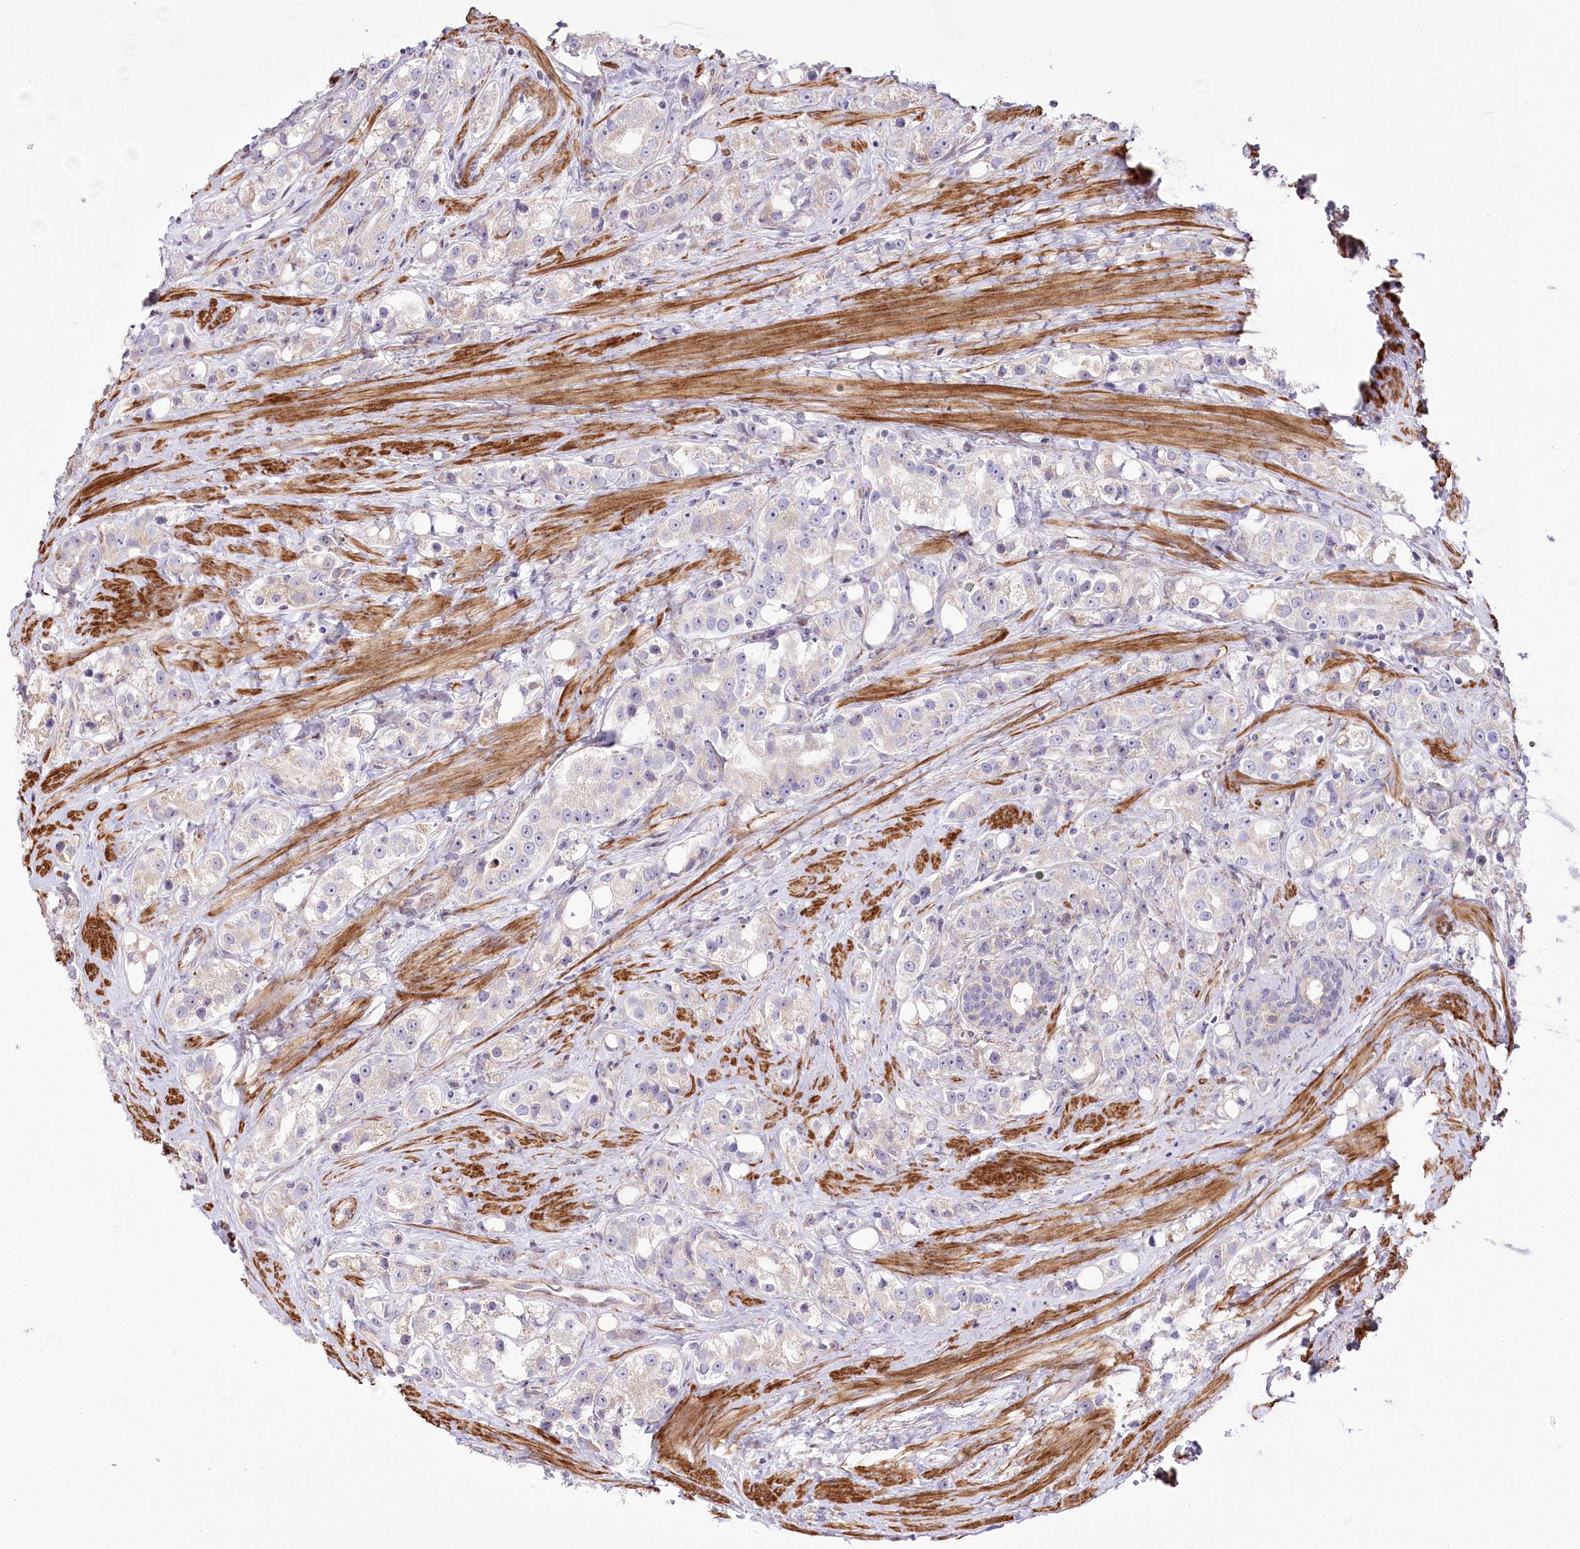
{"staining": {"intensity": "weak", "quantity": "<25%", "location": "cytoplasmic/membranous"}, "tissue": "prostate cancer", "cell_type": "Tumor cells", "image_type": "cancer", "snomed": [{"axis": "morphology", "description": "Adenocarcinoma, NOS"}, {"axis": "topography", "description": "Prostate"}], "caption": "Prostate cancer was stained to show a protein in brown. There is no significant staining in tumor cells.", "gene": "RNF24", "patient": {"sex": "male", "age": 79}}